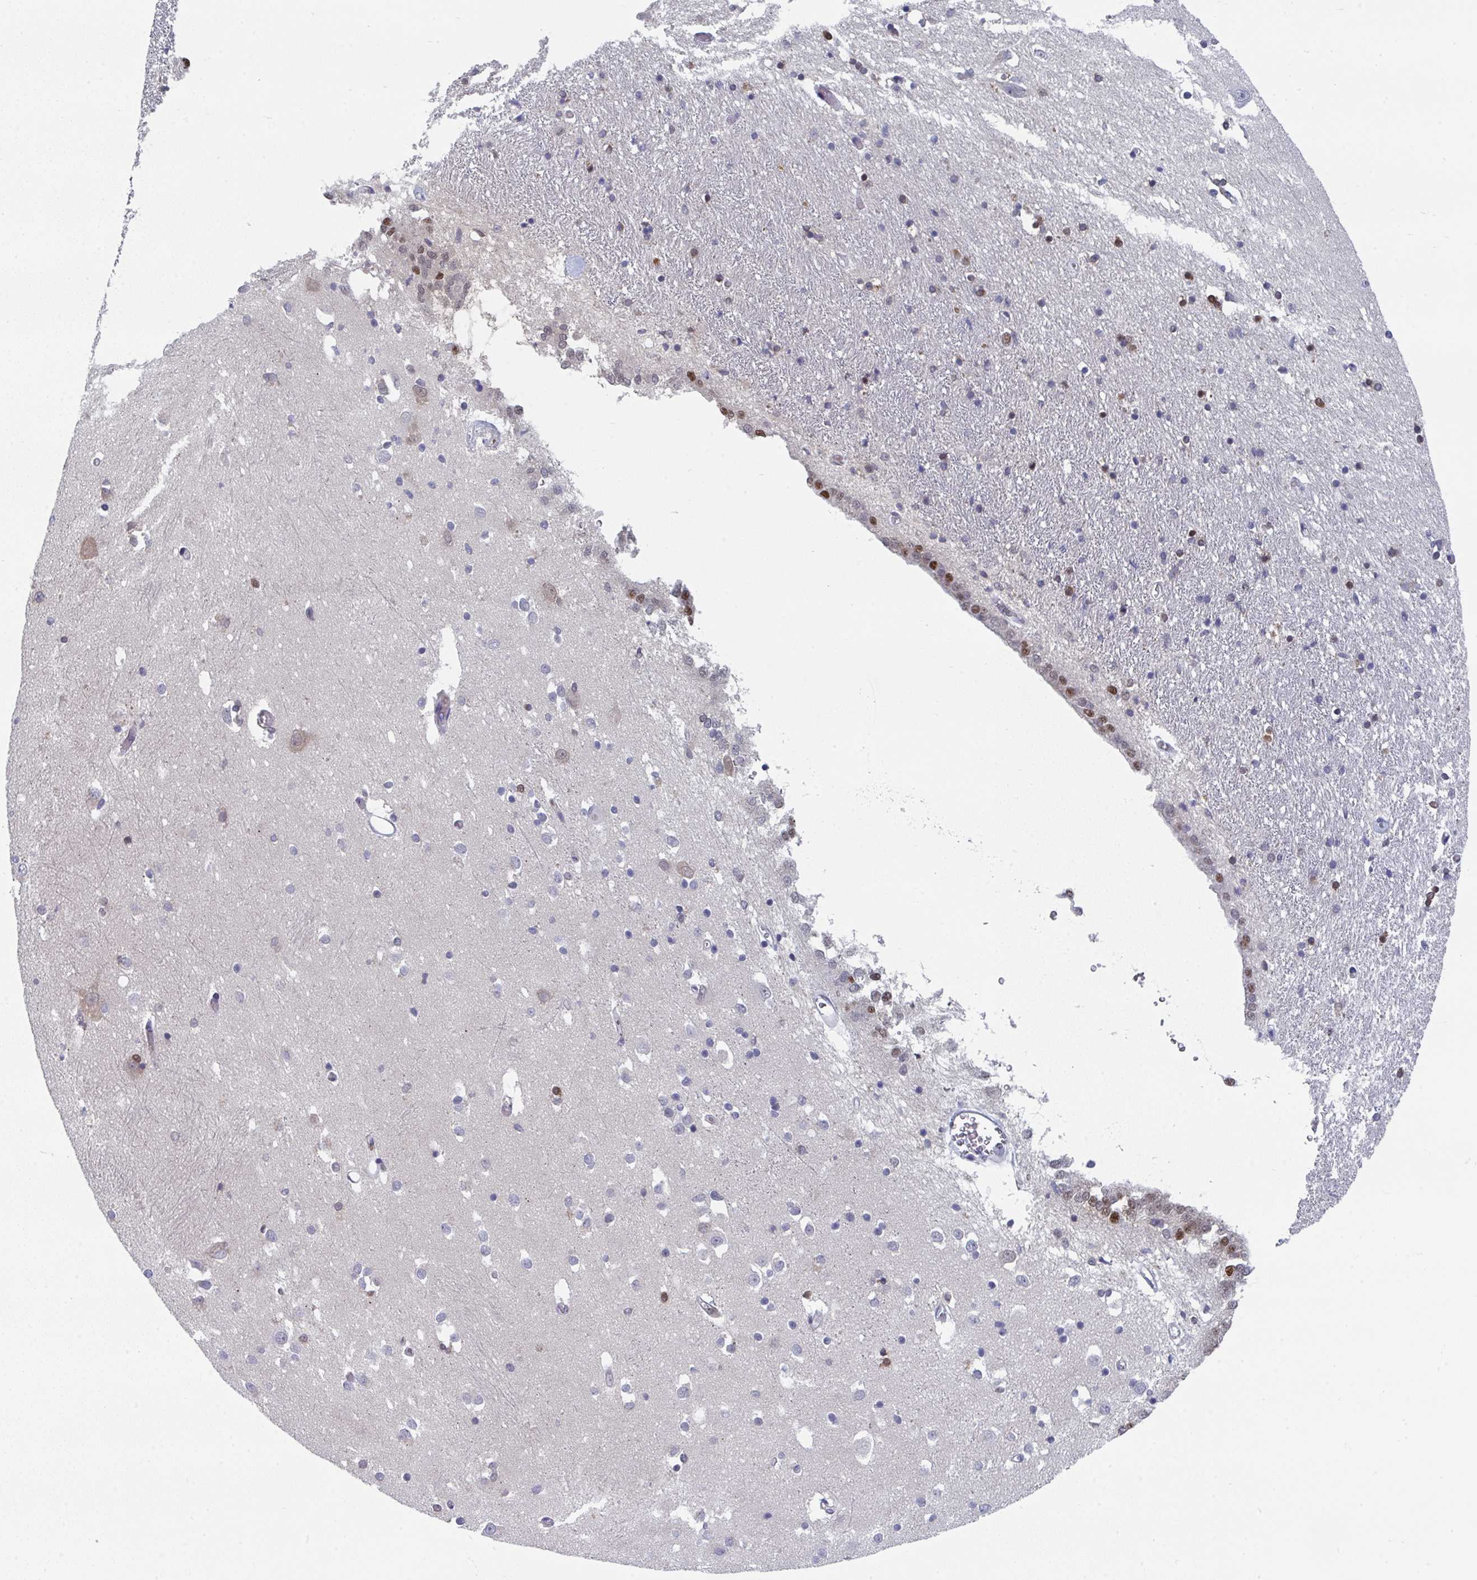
{"staining": {"intensity": "moderate", "quantity": "<25%", "location": "nuclear"}, "tissue": "caudate", "cell_type": "Glial cells", "image_type": "normal", "snomed": [{"axis": "morphology", "description": "Normal tissue, NOS"}, {"axis": "topography", "description": "Lateral ventricle wall"}, {"axis": "topography", "description": "Hippocampus"}], "caption": "Glial cells display moderate nuclear positivity in about <25% of cells in normal caudate.", "gene": "JDP2", "patient": {"sex": "female", "age": 63}}